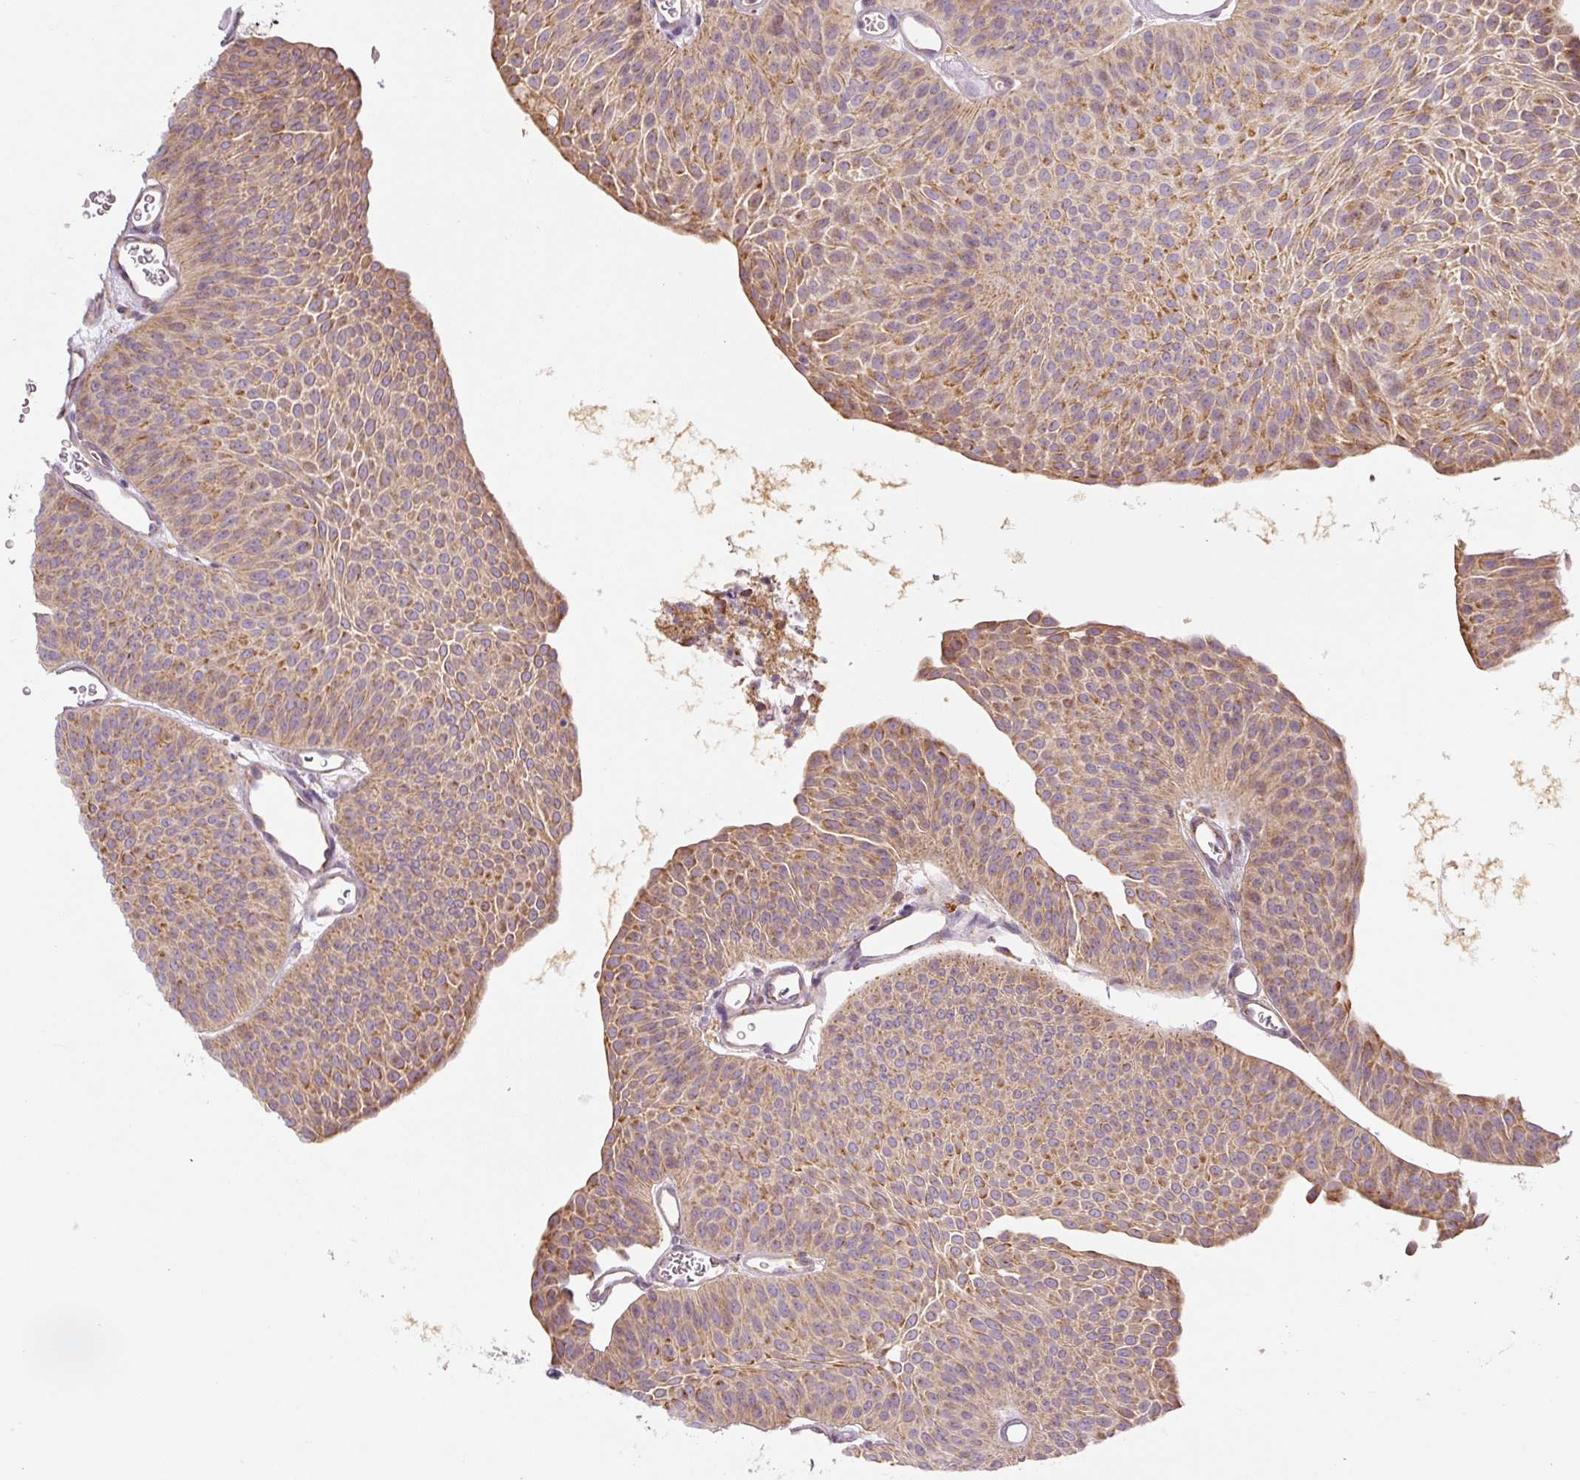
{"staining": {"intensity": "moderate", "quantity": ">75%", "location": "cytoplasmic/membranous"}, "tissue": "urothelial cancer", "cell_type": "Tumor cells", "image_type": "cancer", "snomed": [{"axis": "morphology", "description": "Urothelial carcinoma, Low grade"}, {"axis": "topography", "description": "Urinary bladder"}], "caption": "This image exhibits immunohistochemistry (IHC) staining of human urothelial cancer, with medium moderate cytoplasmic/membranous positivity in about >75% of tumor cells.", "gene": "MORN4", "patient": {"sex": "female", "age": 60}}